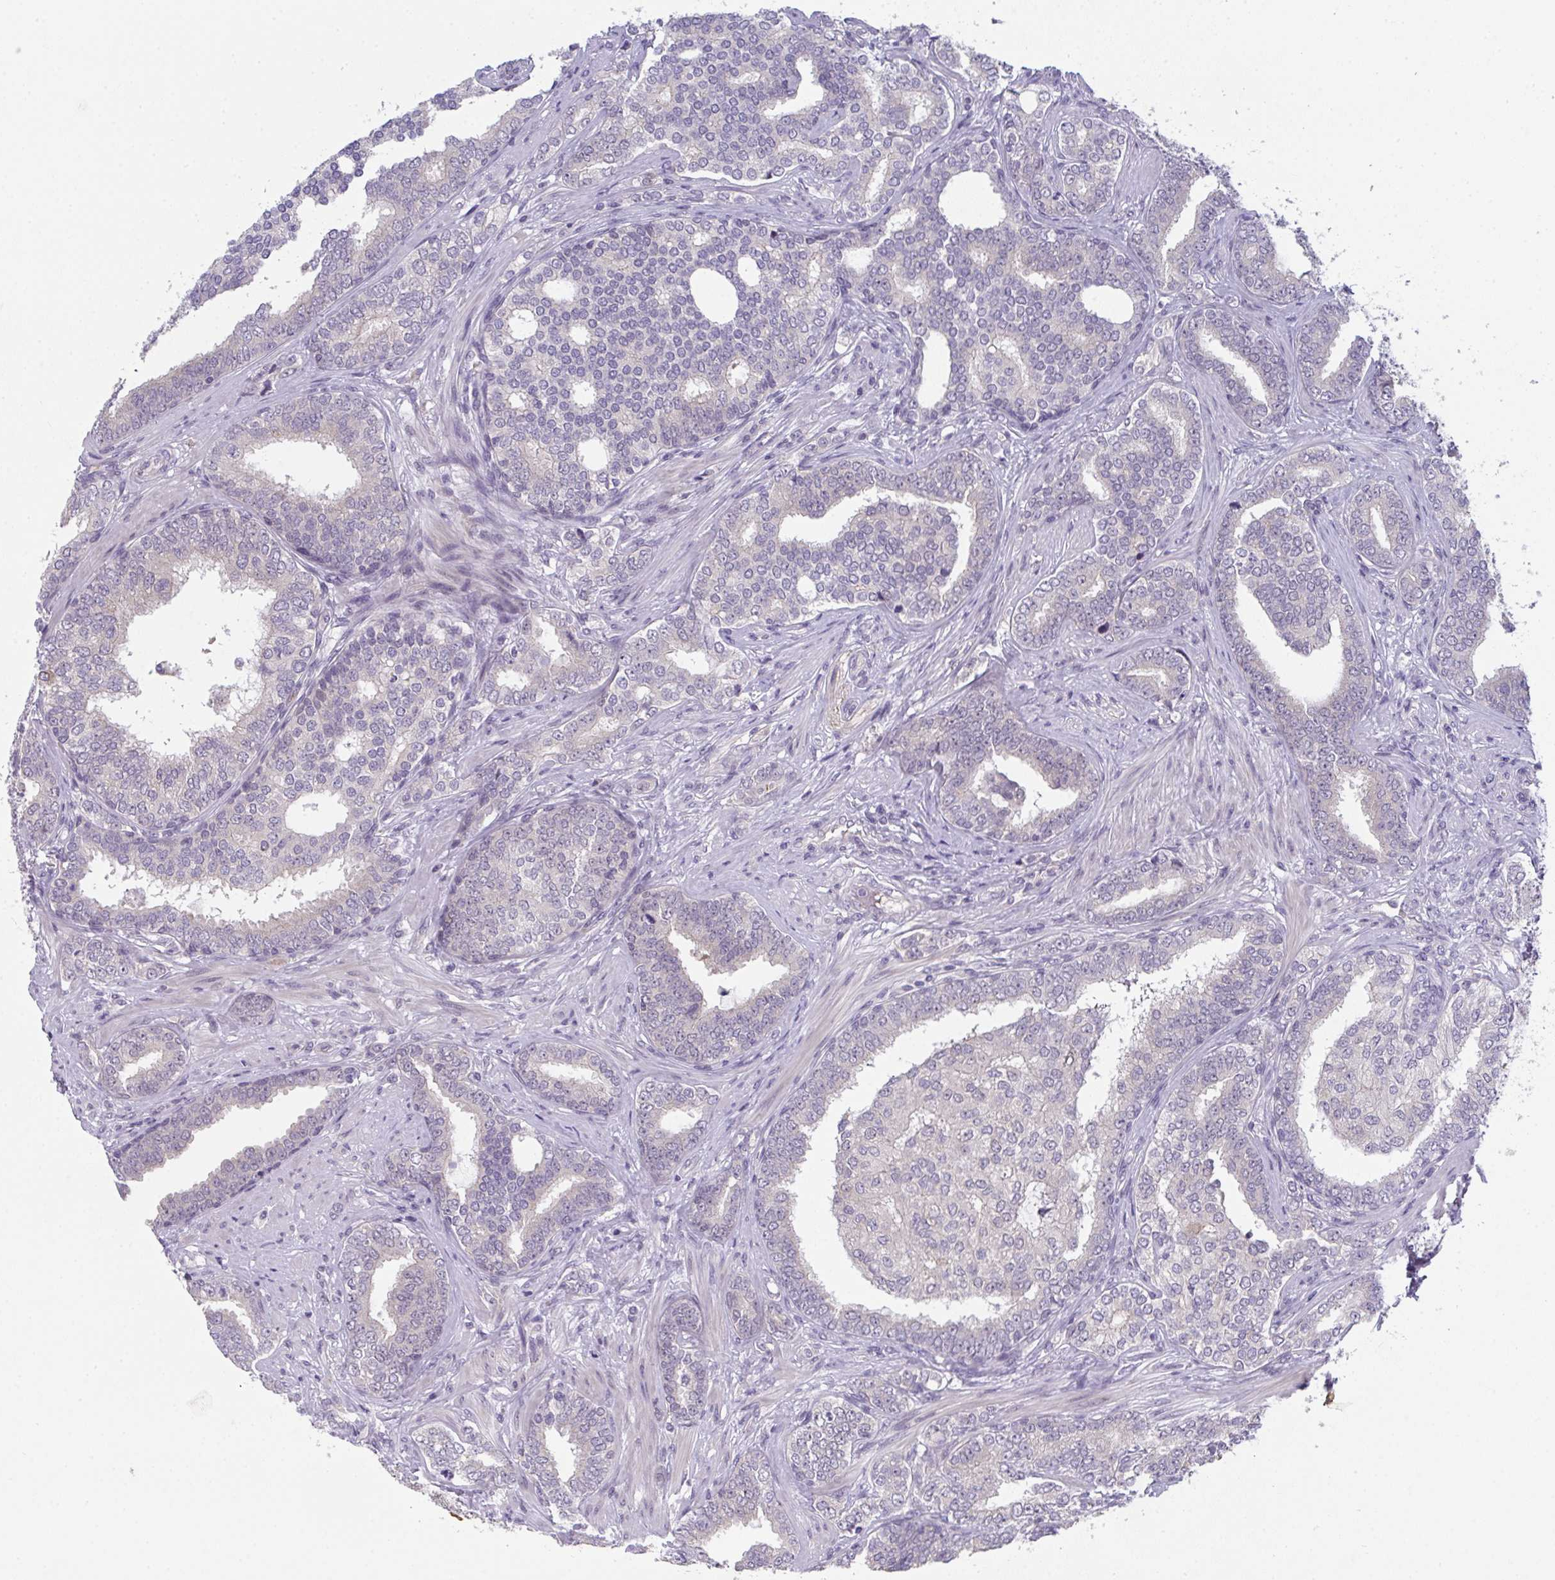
{"staining": {"intensity": "negative", "quantity": "none", "location": "none"}, "tissue": "prostate cancer", "cell_type": "Tumor cells", "image_type": "cancer", "snomed": [{"axis": "morphology", "description": "Adenocarcinoma, High grade"}, {"axis": "topography", "description": "Prostate"}], "caption": "Histopathology image shows no significant protein expression in tumor cells of prostate cancer. (IHC, brightfield microscopy, high magnification).", "gene": "RIOK1", "patient": {"sex": "male", "age": 72}}